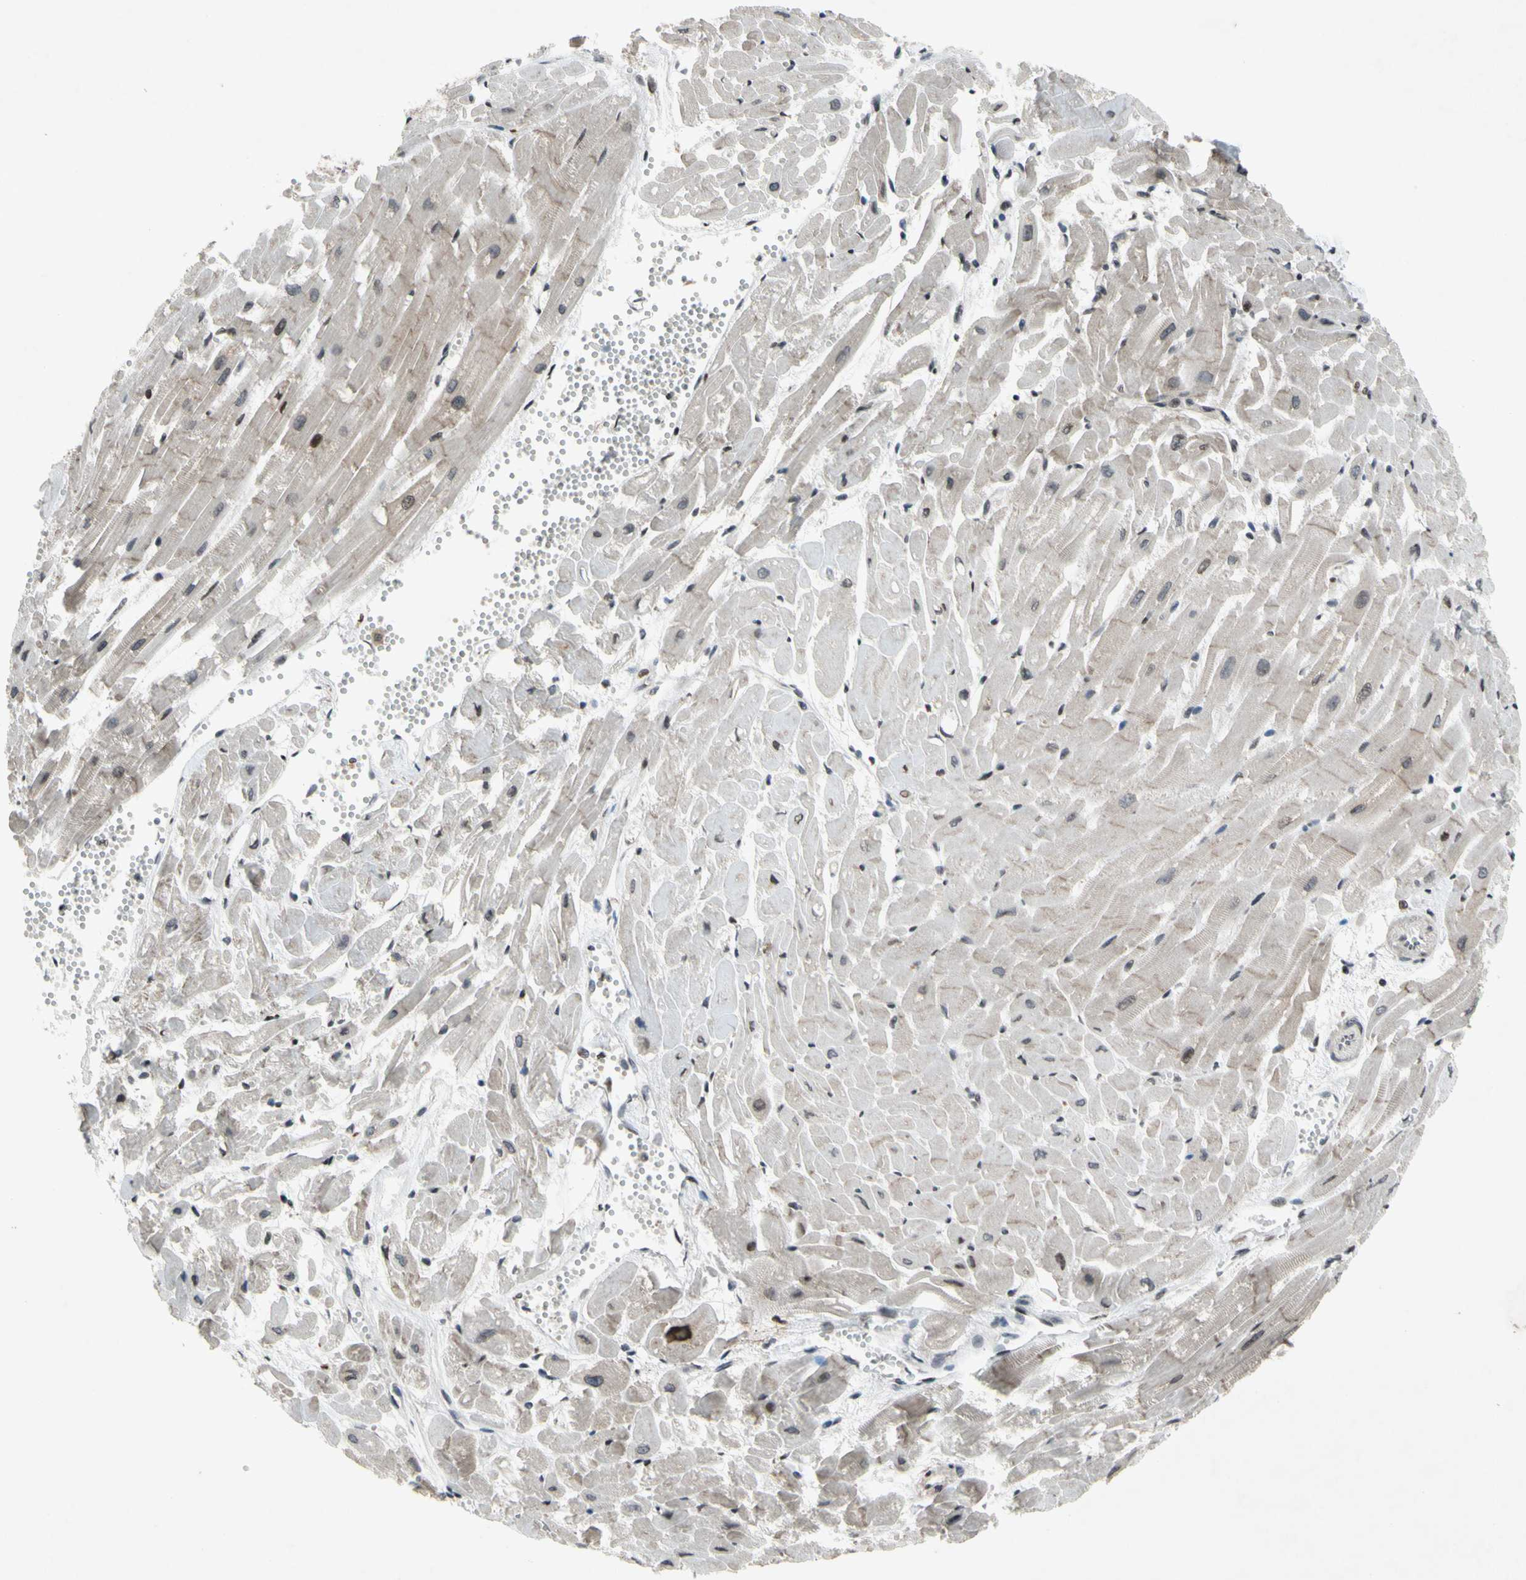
{"staining": {"intensity": "moderate", "quantity": "25%-75%", "location": "nuclear"}, "tissue": "heart muscle", "cell_type": "Cardiomyocytes", "image_type": "normal", "snomed": [{"axis": "morphology", "description": "Normal tissue, NOS"}, {"axis": "topography", "description": "Heart"}], "caption": "Heart muscle stained for a protein reveals moderate nuclear positivity in cardiomyocytes. (brown staining indicates protein expression, while blue staining denotes nuclei).", "gene": "XPO1", "patient": {"sex": "female", "age": 19}}